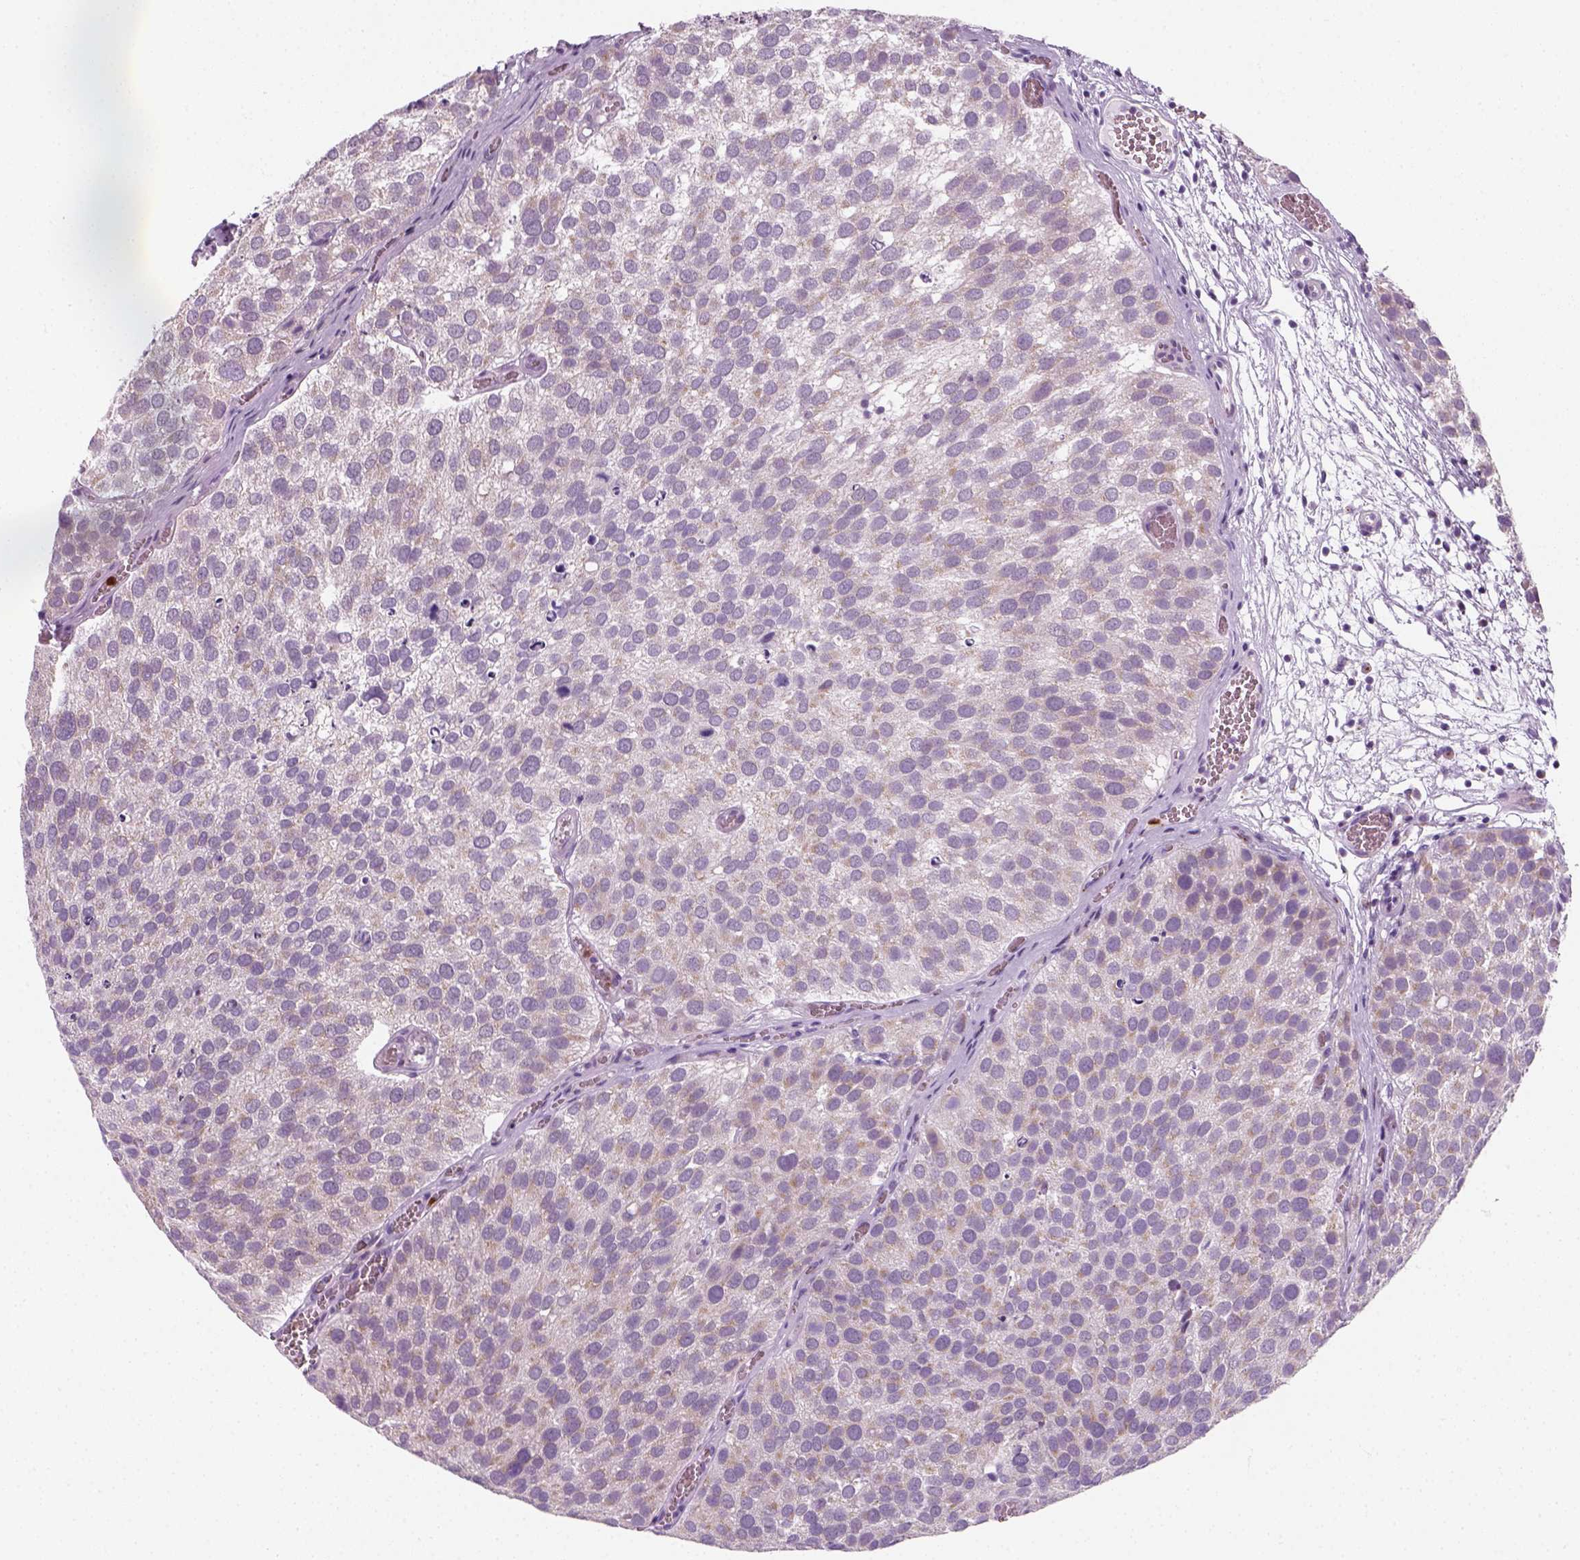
{"staining": {"intensity": "negative", "quantity": "none", "location": "none"}, "tissue": "urothelial cancer", "cell_type": "Tumor cells", "image_type": "cancer", "snomed": [{"axis": "morphology", "description": "Urothelial carcinoma, Low grade"}, {"axis": "topography", "description": "Urinary bladder"}], "caption": "DAB immunohistochemical staining of human low-grade urothelial carcinoma displays no significant staining in tumor cells.", "gene": "IL4", "patient": {"sex": "female", "age": 69}}